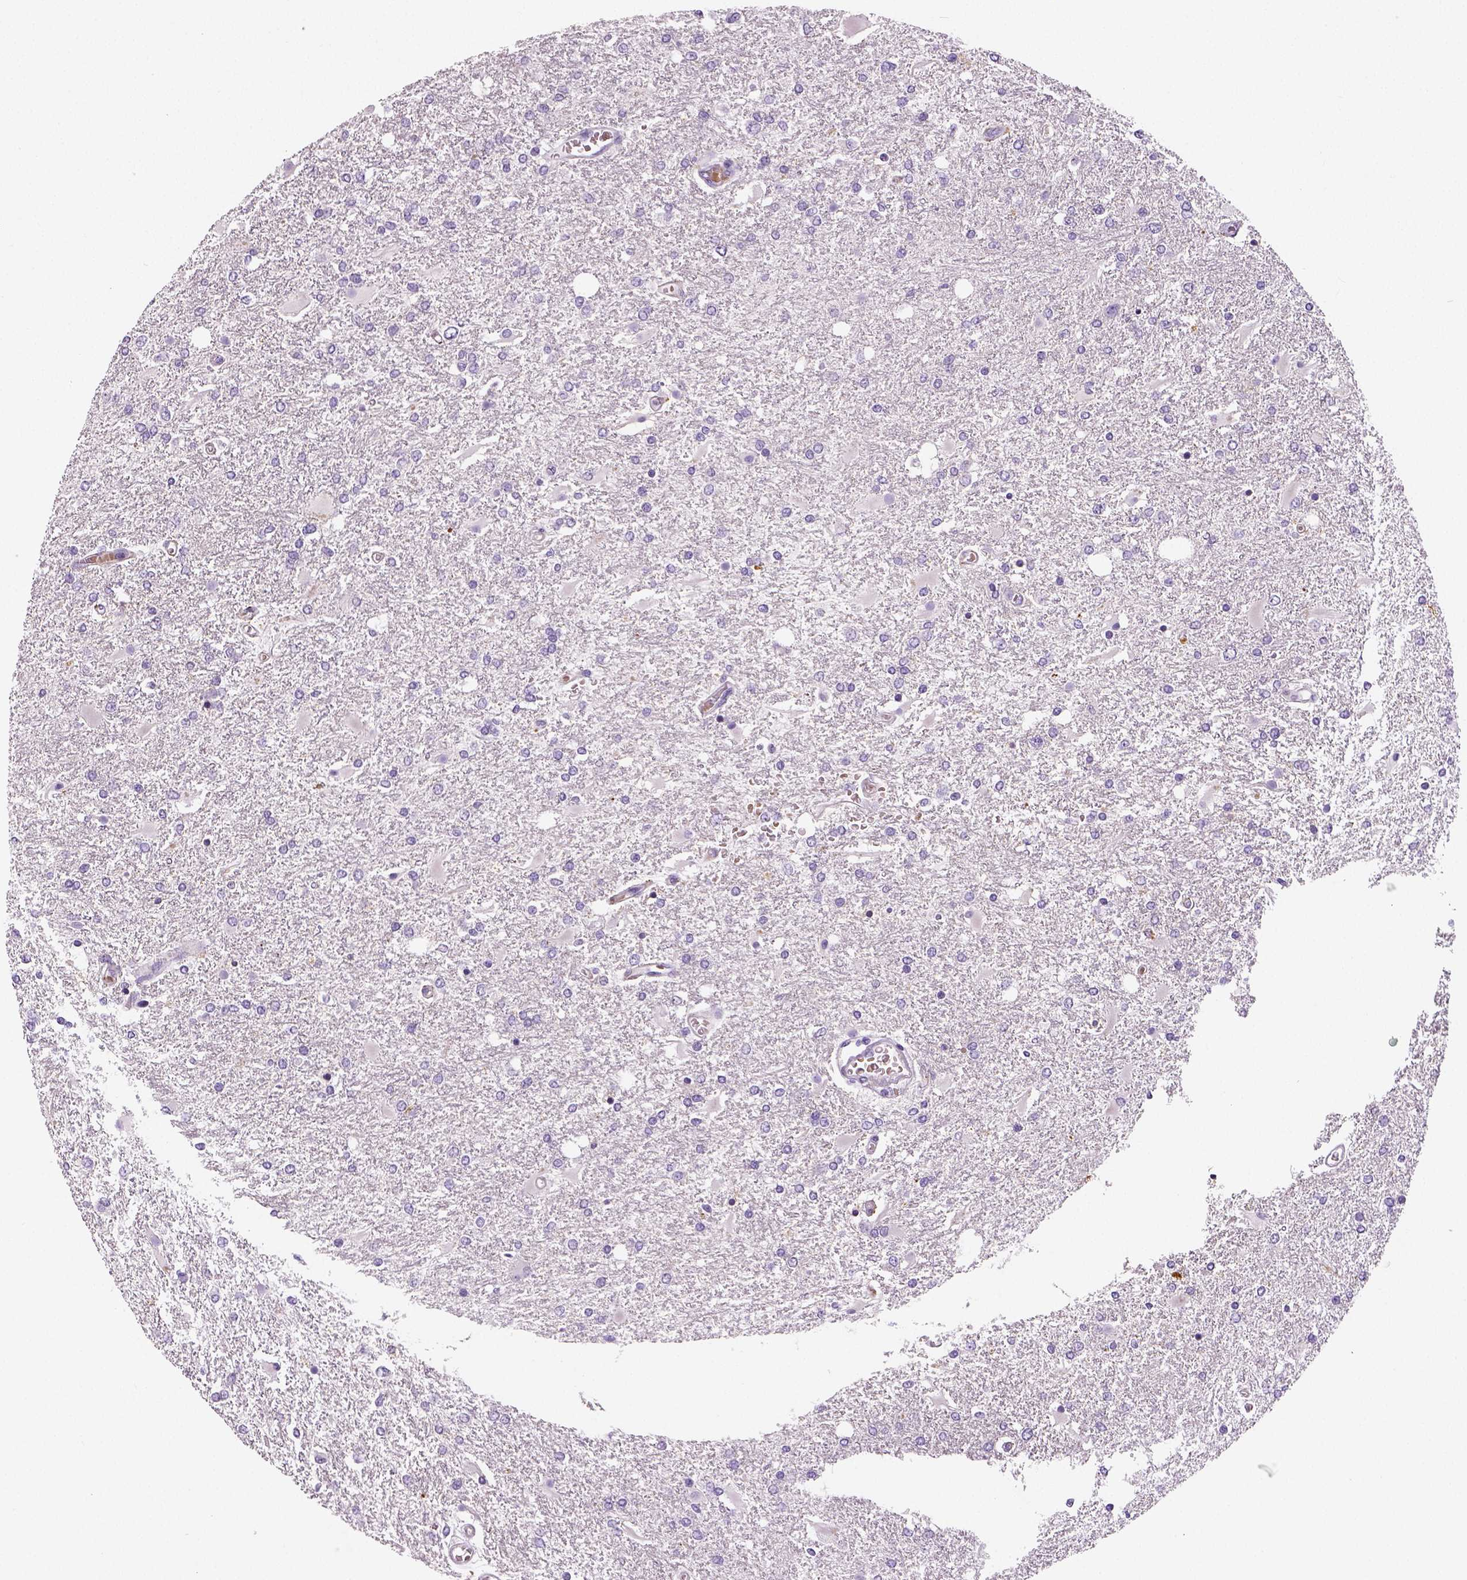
{"staining": {"intensity": "negative", "quantity": "none", "location": "none"}, "tissue": "glioma", "cell_type": "Tumor cells", "image_type": "cancer", "snomed": [{"axis": "morphology", "description": "Glioma, malignant, High grade"}, {"axis": "topography", "description": "Cerebral cortex"}], "caption": "A micrograph of human glioma is negative for staining in tumor cells. (IHC, brightfield microscopy, high magnification).", "gene": "TSPAN7", "patient": {"sex": "male", "age": 79}}